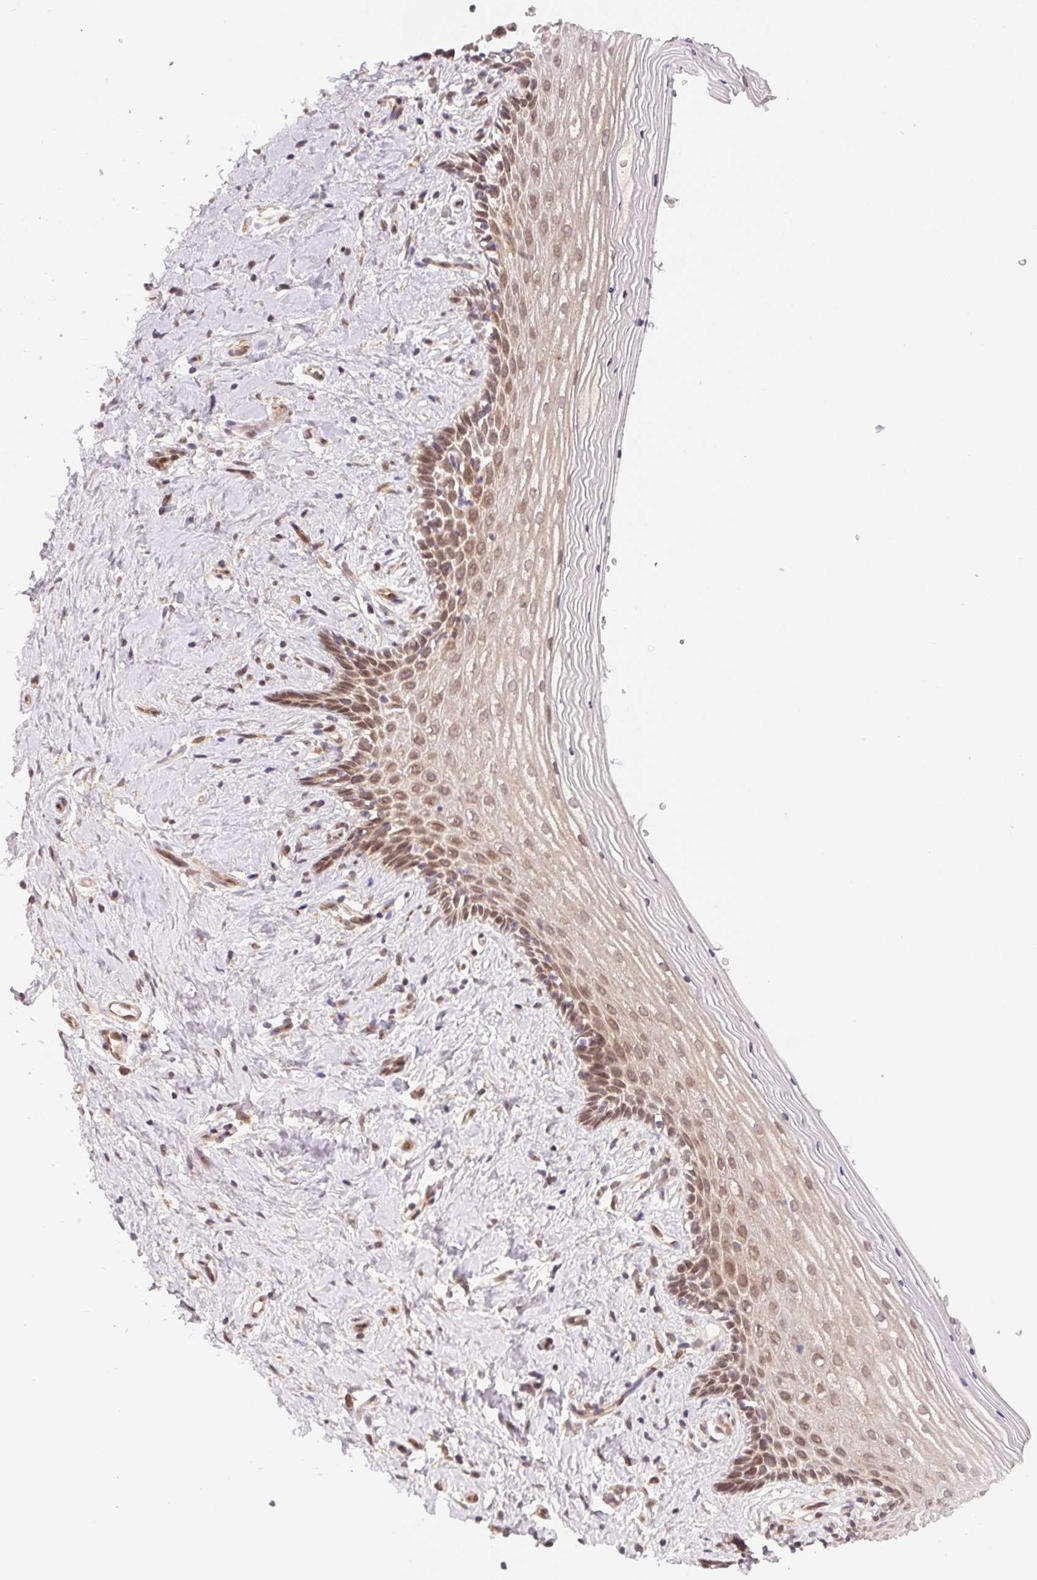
{"staining": {"intensity": "weak", "quantity": "25%-75%", "location": "cytoplasmic/membranous,nuclear"}, "tissue": "vagina", "cell_type": "Squamous epithelial cells", "image_type": "normal", "snomed": [{"axis": "morphology", "description": "Normal tissue, NOS"}, {"axis": "topography", "description": "Vagina"}], "caption": "Weak cytoplasmic/membranous,nuclear expression is appreciated in about 25%-75% of squamous epithelial cells in unremarkable vagina.", "gene": "EI24", "patient": {"sex": "female", "age": 42}}